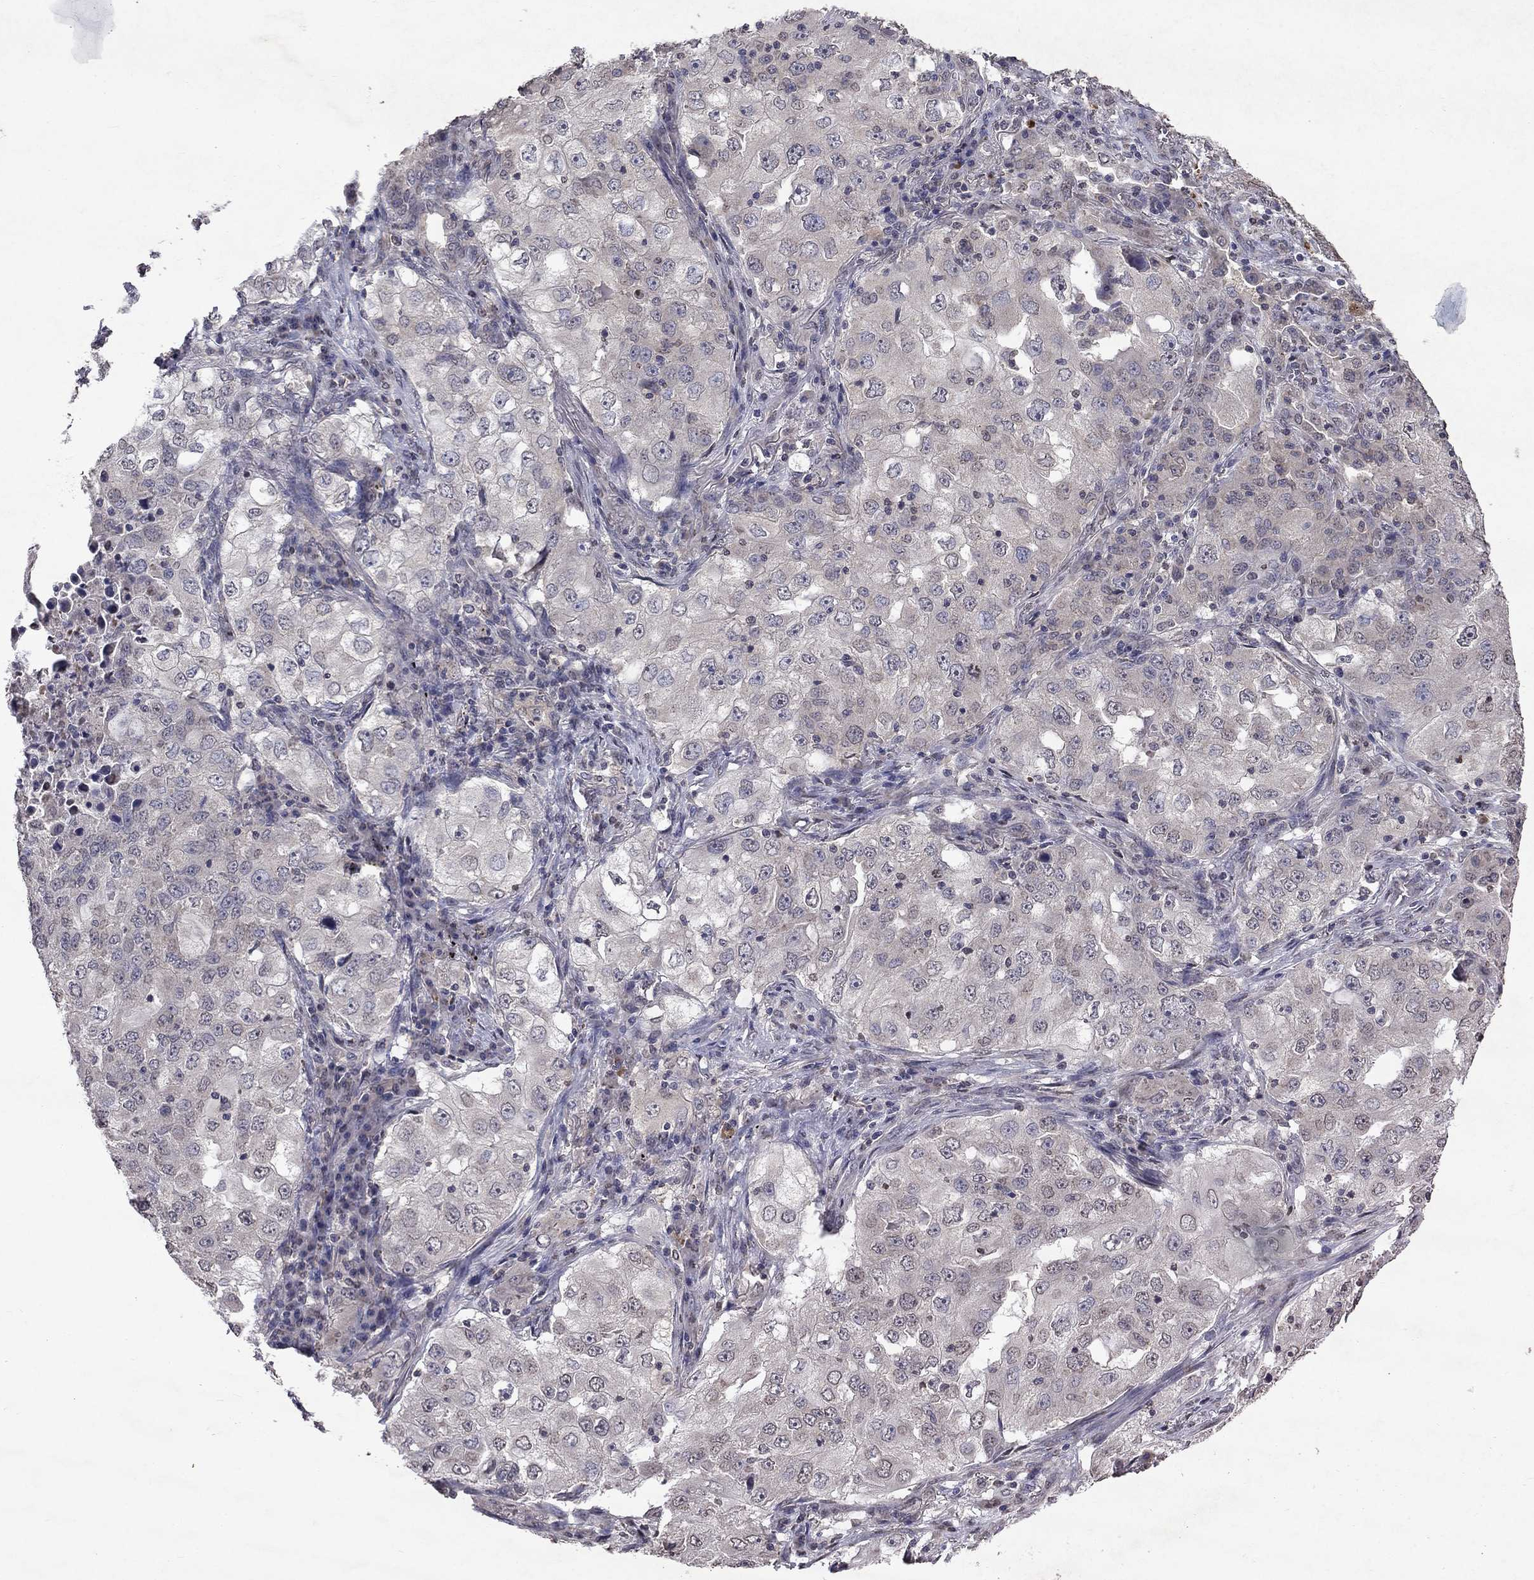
{"staining": {"intensity": "negative", "quantity": "none", "location": "none"}, "tissue": "lung cancer", "cell_type": "Tumor cells", "image_type": "cancer", "snomed": [{"axis": "morphology", "description": "Adenocarcinoma, NOS"}, {"axis": "topography", "description": "Lung"}], "caption": "This is an immunohistochemistry image of human lung cancer (adenocarcinoma). There is no staining in tumor cells.", "gene": "TTC38", "patient": {"sex": "female", "age": 61}}